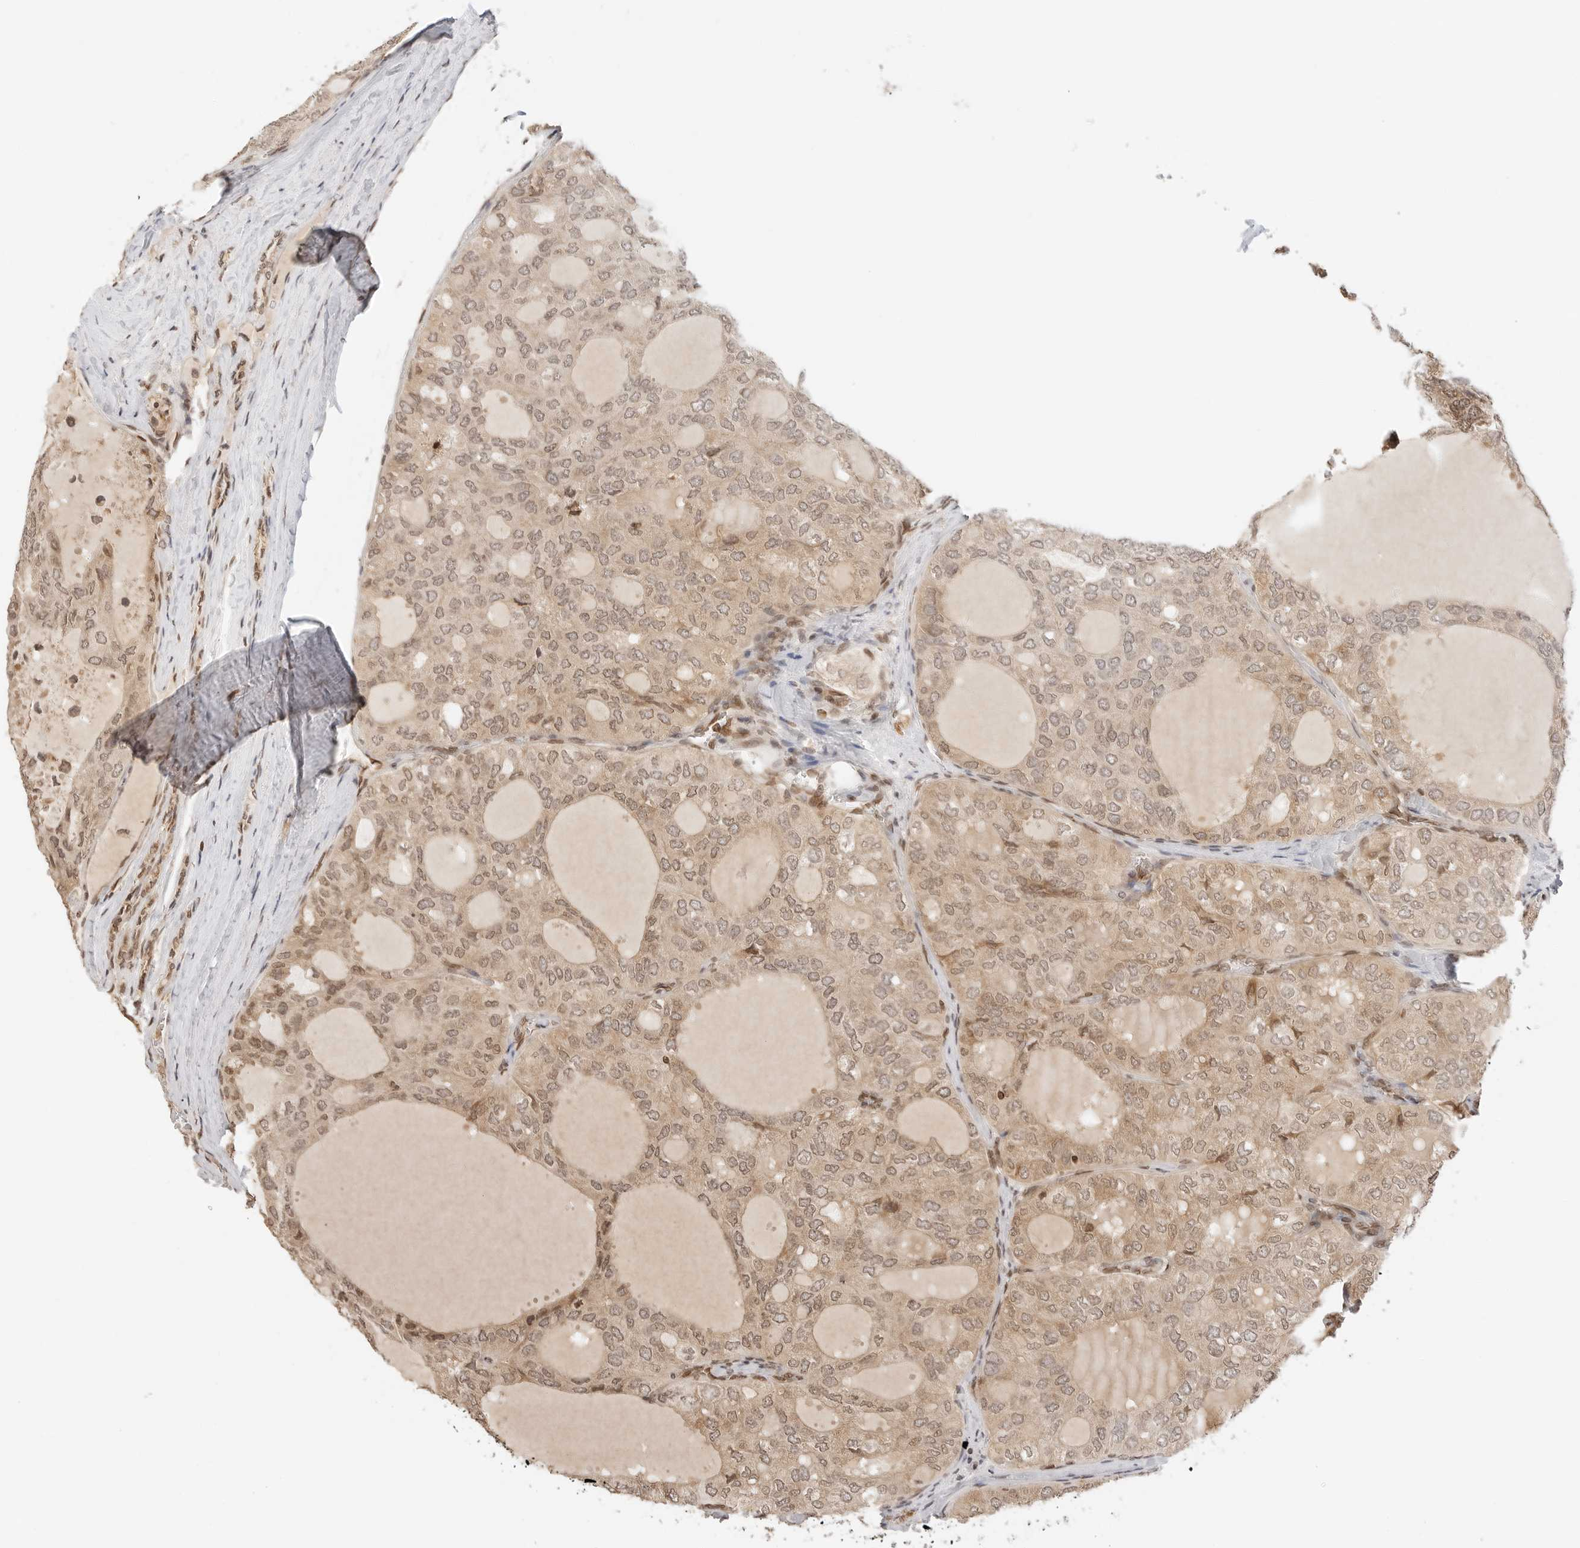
{"staining": {"intensity": "moderate", "quantity": ">75%", "location": "cytoplasmic/membranous,nuclear"}, "tissue": "thyroid cancer", "cell_type": "Tumor cells", "image_type": "cancer", "snomed": [{"axis": "morphology", "description": "Follicular adenoma carcinoma, NOS"}, {"axis": "topography", "description": "Thyroid gland"}], "caption": "A medium amount of moderate cytoplasmic/membranous and nuclear positivity is appreciated in approximately >75% of tumor cells in thyroid cancer (follicular adenoma carcinoma) tissue.", "gene": "POLH", "patient": {"sex": "male", "age": 75}}